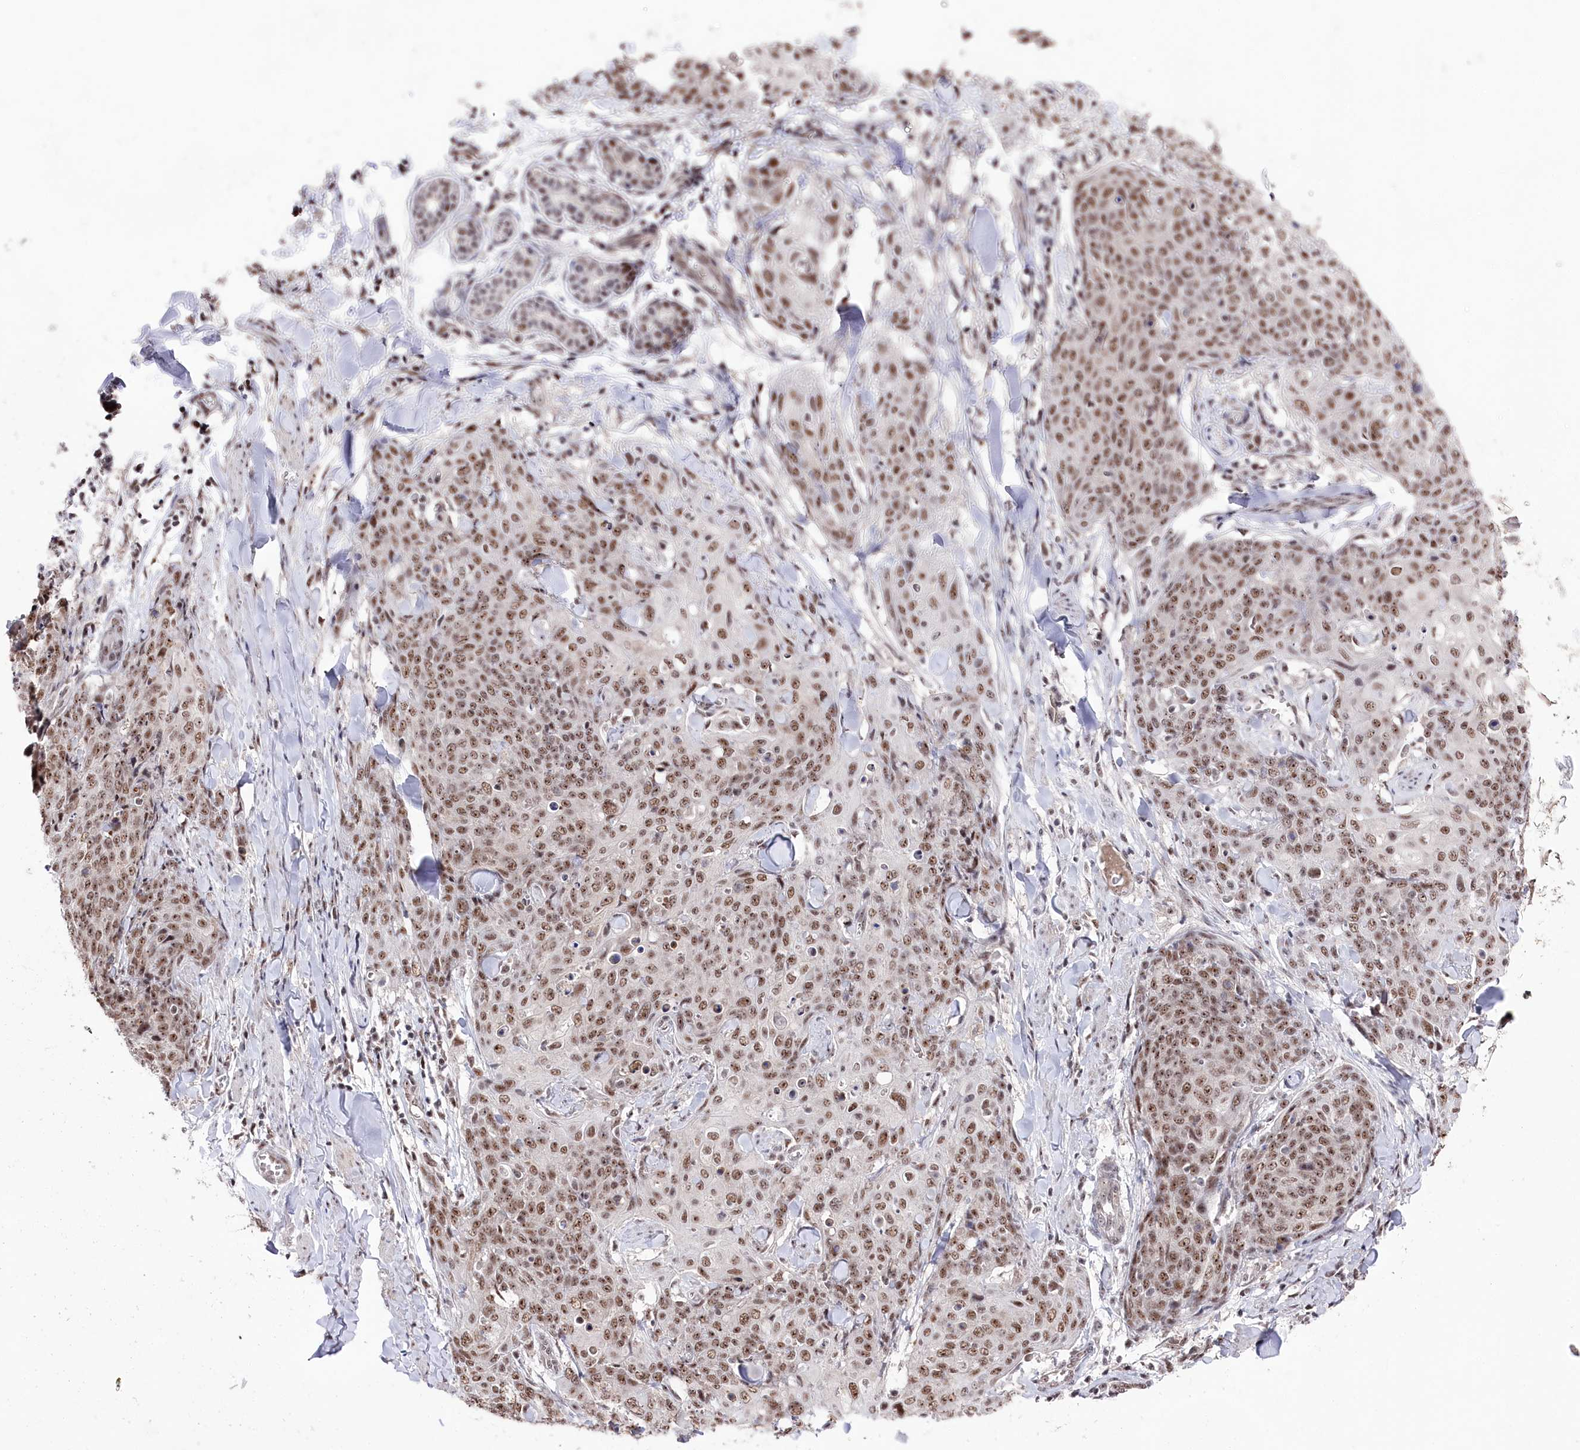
{"staining": {"intensity": "moderate", "quantity": ">75%", "location": "nuclear"}, "tissue": "skin cancer", "cell_type": "Tumor cells", "image_type": "cancer", "snomed": [{"axis": "morphology", "description": "Squamous cell carcinoma, NOS"}, {"axis": "topography", "description": "Skin"}, {"axis": "topography", "description": "Vulva"}], "caption": "Tumor cells display medium levels of moderate nuclear positivity in about >75% of cells in skin squamous cell carcinoma. (DAB IHC, brown staining for protein, blue staining for nuclei).", "gene": "POLR2H", "patient": {"sex": "female", "age": 85}}